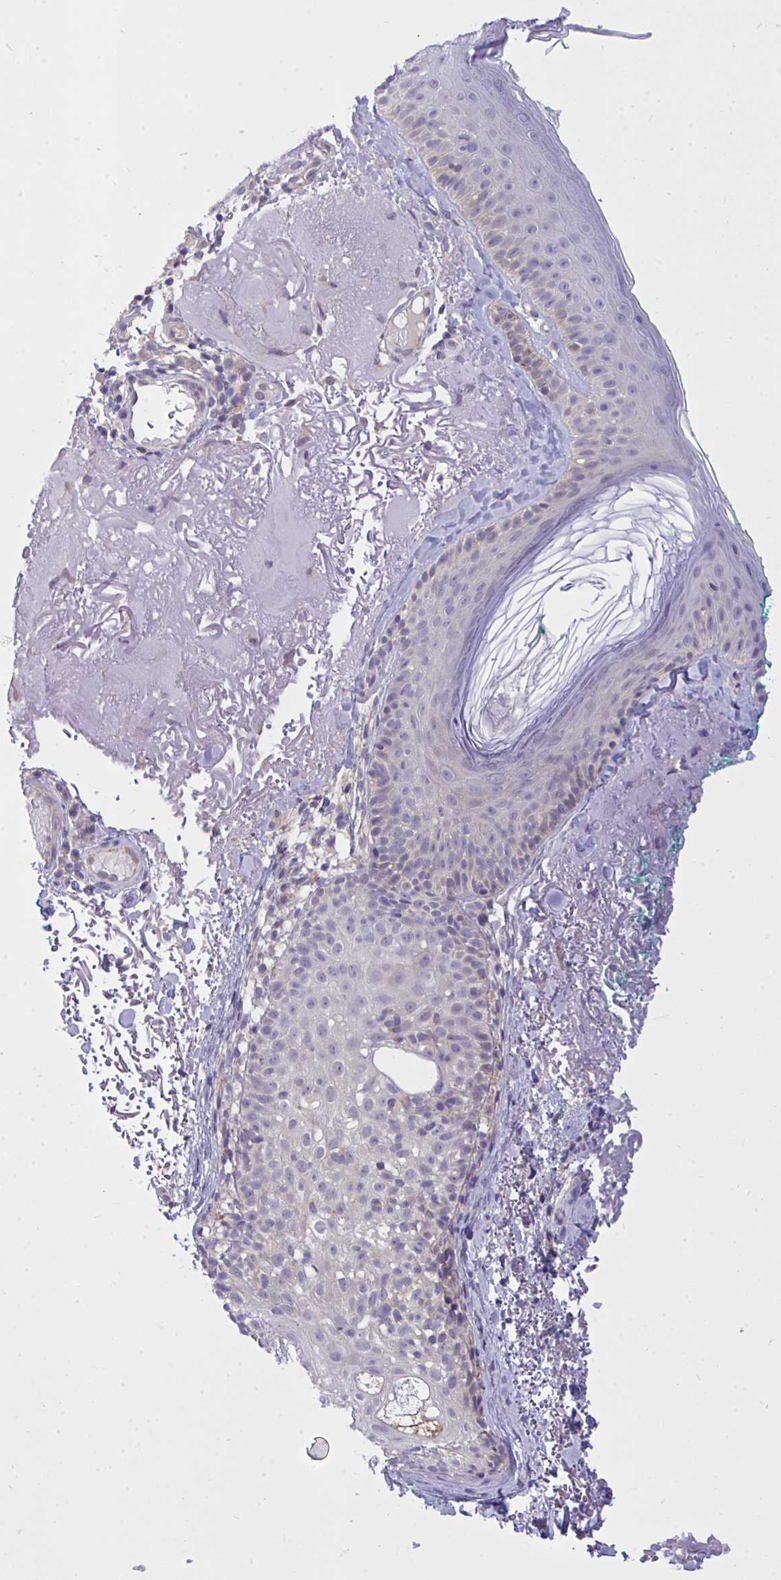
{"staining": {"intensity": "negative", "quantity": "none", "location": "none"}, "tissue": "skin", "cell_type": "Fibroblasts", "image_type": "normal", "snomed": [{"axis": "morphology", "description": "Normal tissue, NOS"}, {"axis": "topography", "description": "Skin"}], "caption": "The IHC image has no significant expression in fibroblasts of skin. (DAB (3,3'-diaminobenzidine) IHC, high magnification).", "gene": "C19orf54", "patient": {"sex": "male", "age": 73}}